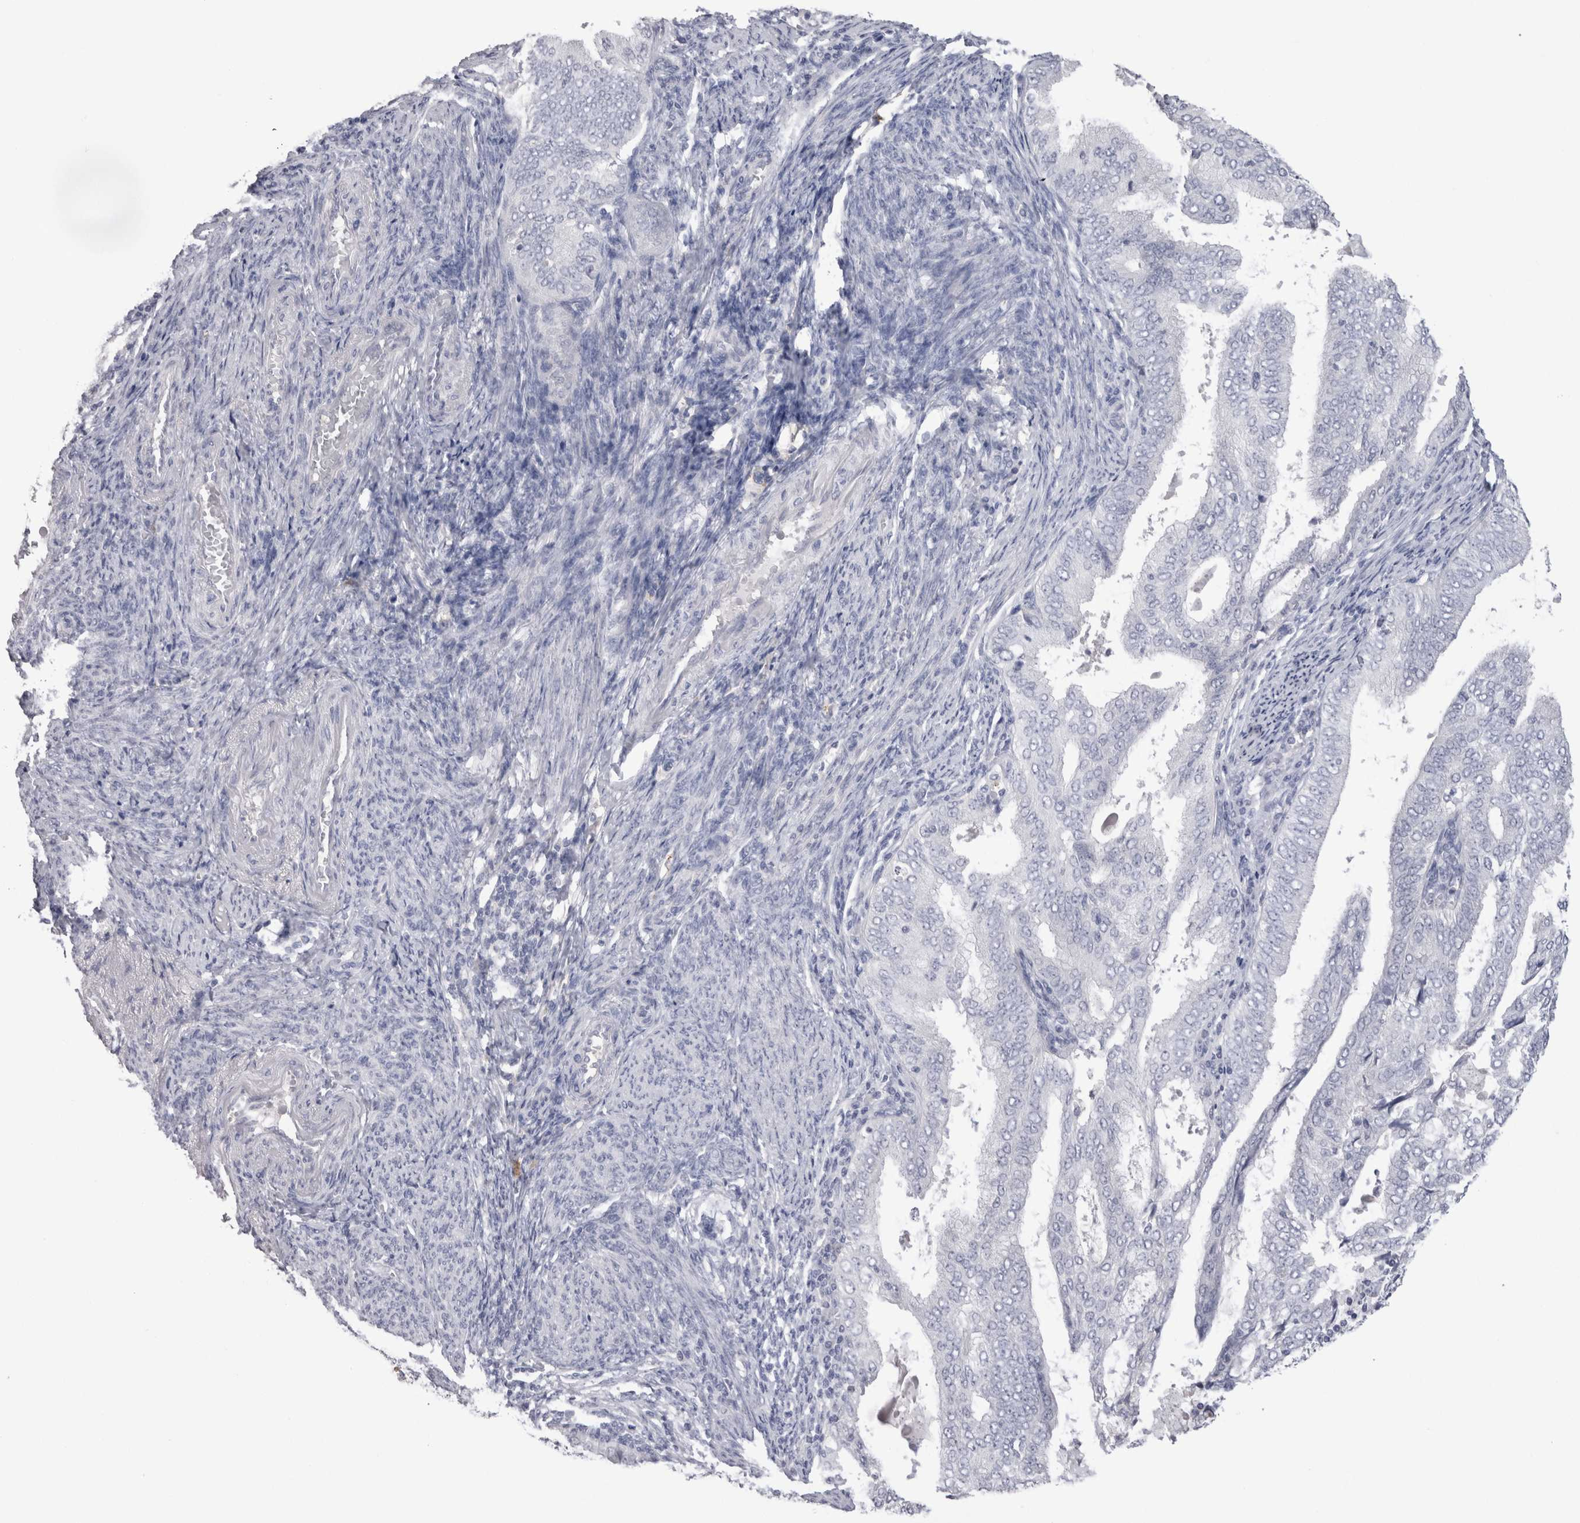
{"staining": {"intensity": "negative", "quantity": "none", "location": "none"}, "tissue": "endometrial cancer", "cell_type": "Tumor cells", "image_type": "cancer", "snomed": [{"axis": "morphology", "description": "Adenocarcinoma, NOS"}, {"axis": "topography", "description": "Endometrium"}], "caption": "Tumor cells show no significant expression in endometrial adenocarcinoma.", "gene": "SUCNR1", "patient": {"sex": "female", "age": 58}}